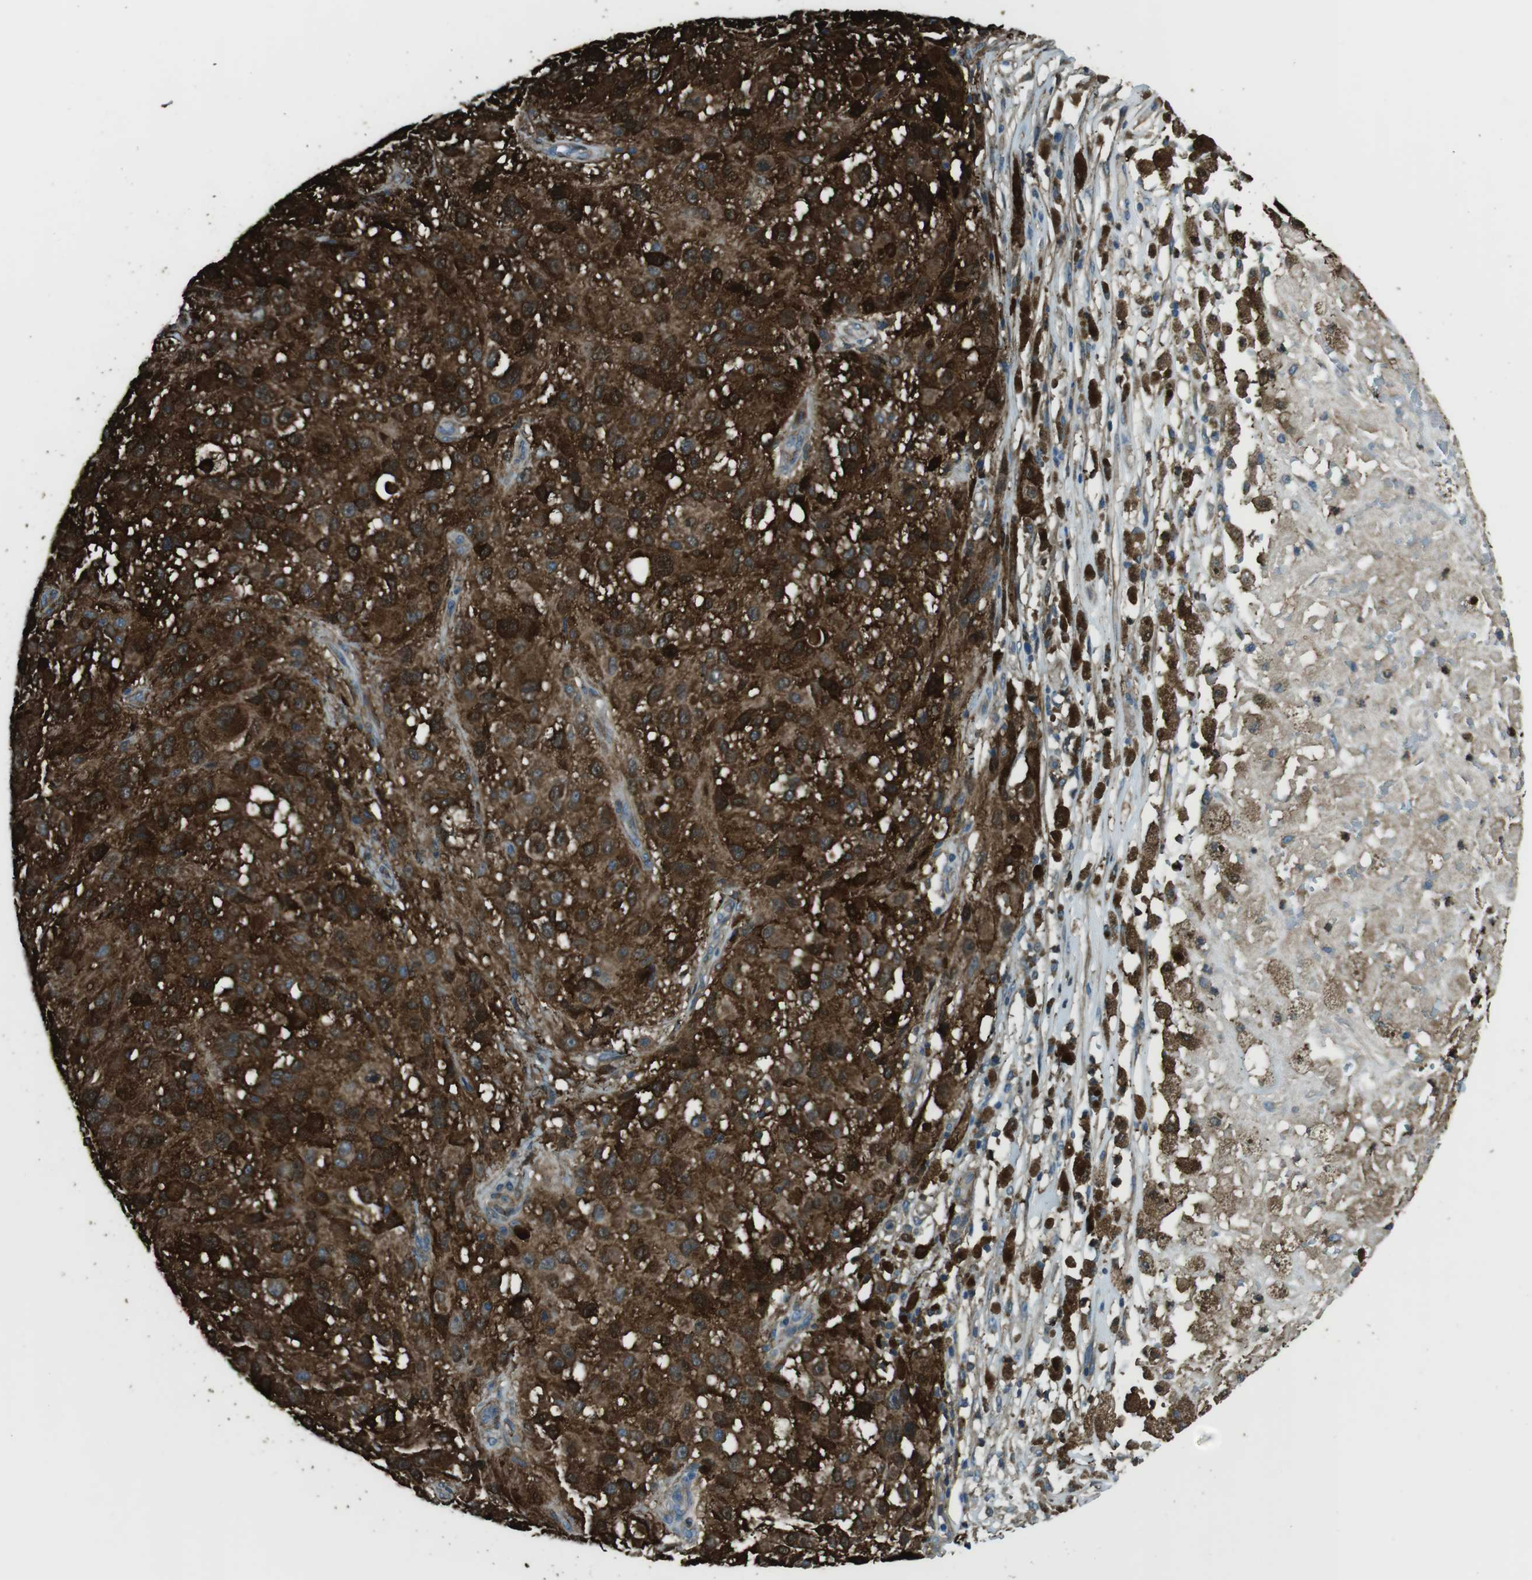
{"staining": {"intensity": "strong", "quantity": ">75%", "location": "cytoplasmic/membranous"}, "tissue": "melanoma", "cell_type": "Tumor cells", "image_type": "cancer", "snomed": [{"axis": "morphology", "description": "Necrosis, NOS"}, {"axis": "morphology", "description": "Malignant melanoma, NOS"}, {"axis": "topography", "description": "Skin"}], "caption": "Malignant melanoma was stained to show a protein in brown. There is high levels of strong cytoplasmic/membranous positivity in approximately >75% of tumor cells.", "gene": "SFT2D1", "patient": {"sex": "female", "age": 87}}